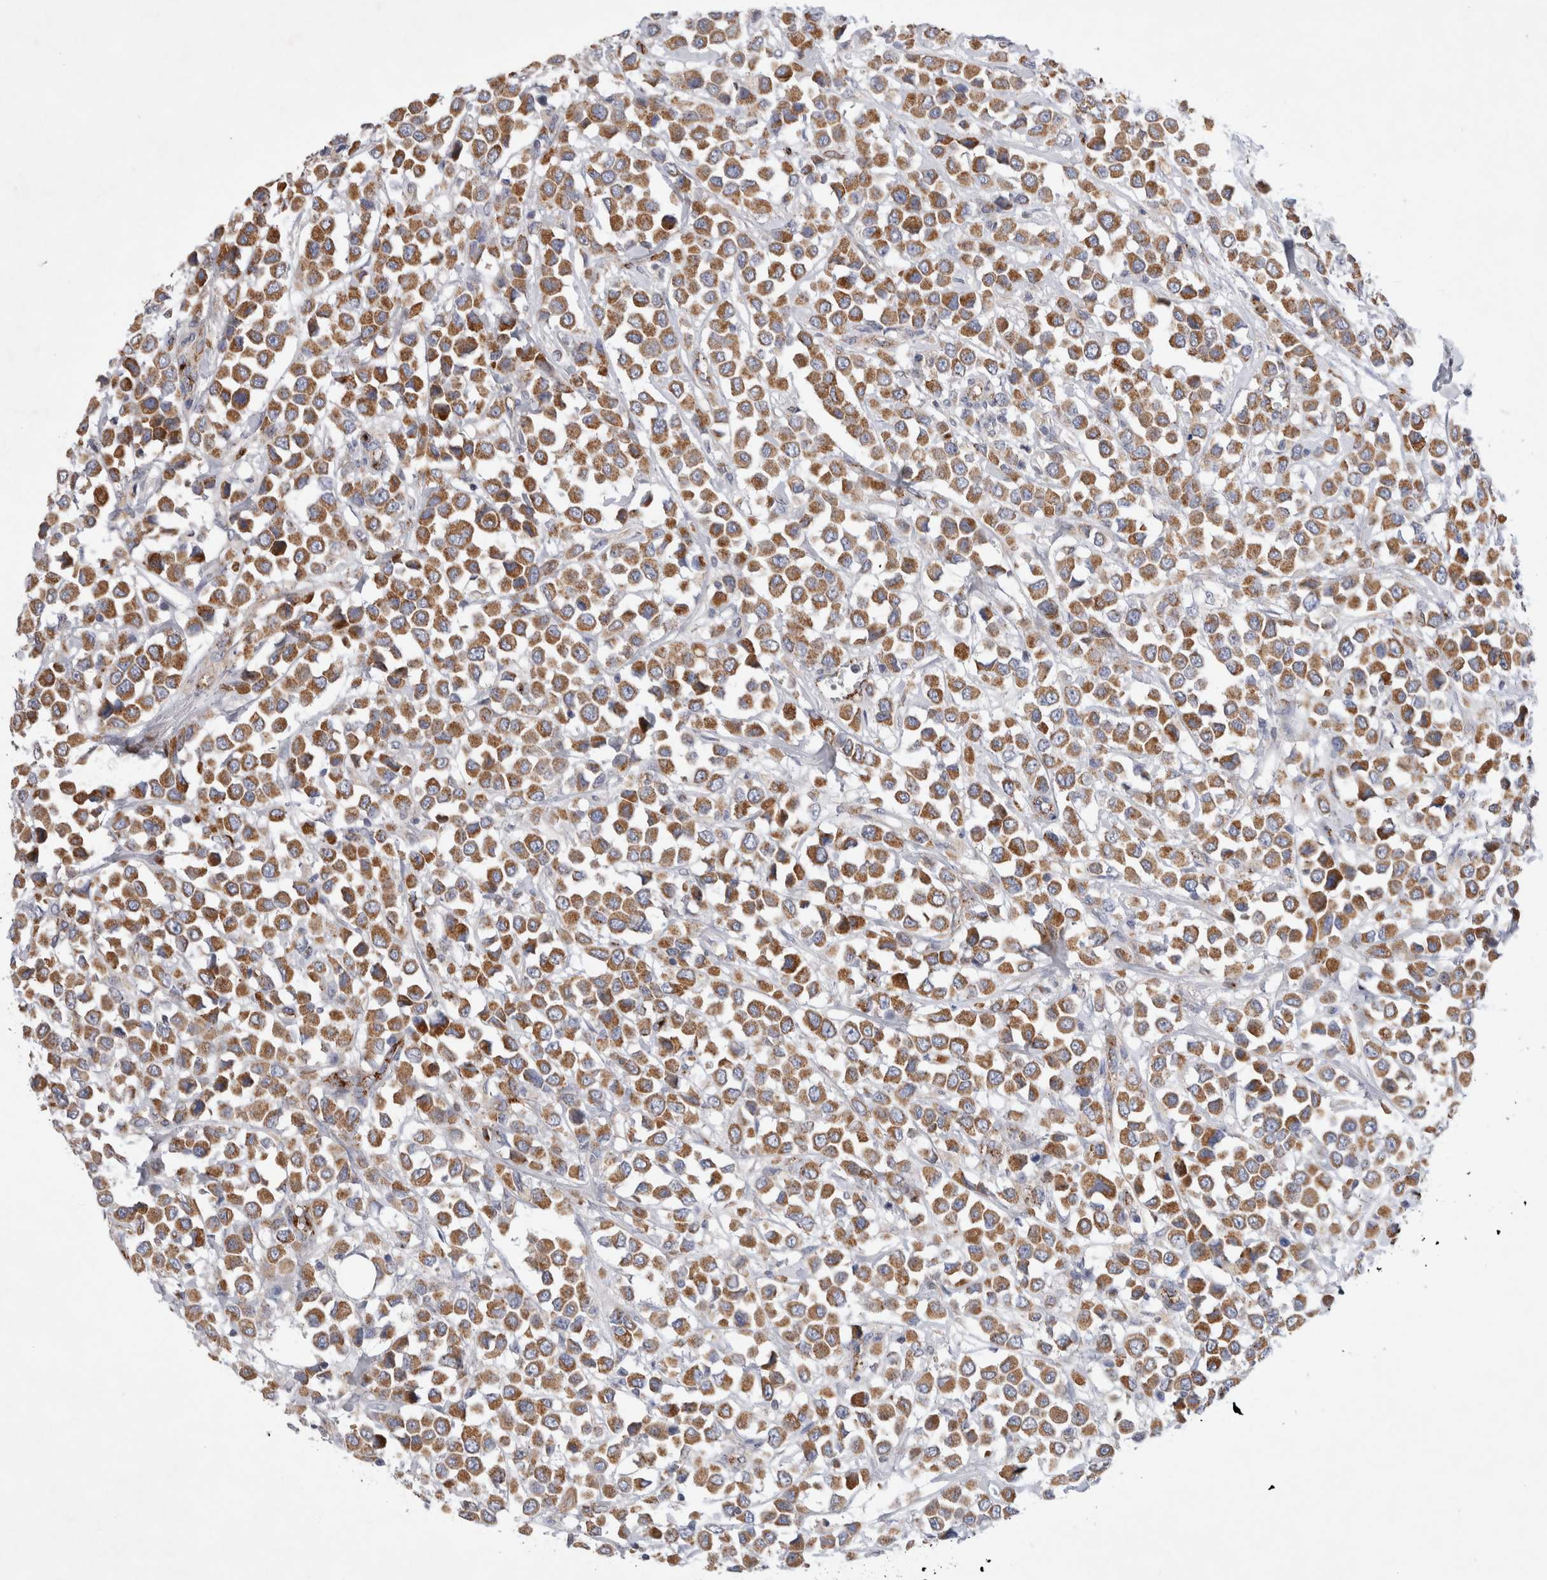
{"staining": {"intensity": "moderate", "quantity": ">75%", "location": "cytoplasmic/membranous"}, "tissue": "breast cancer", "cell_type": "Tumor cells", "image_type": "cancer", "snomed": [{"axis": "morphology", "description": "Duct carcinoma"}, {"axis": "topography", "description": "Breast"}], "caption": "Tumor cells display medium levels of moderate cytoplasmic/membranous expression in approximately >75% of cells in human invasive ductal carcinoma (breast).", "gene": "IARS2", "patient": {"sex": "female", "age": 61}}